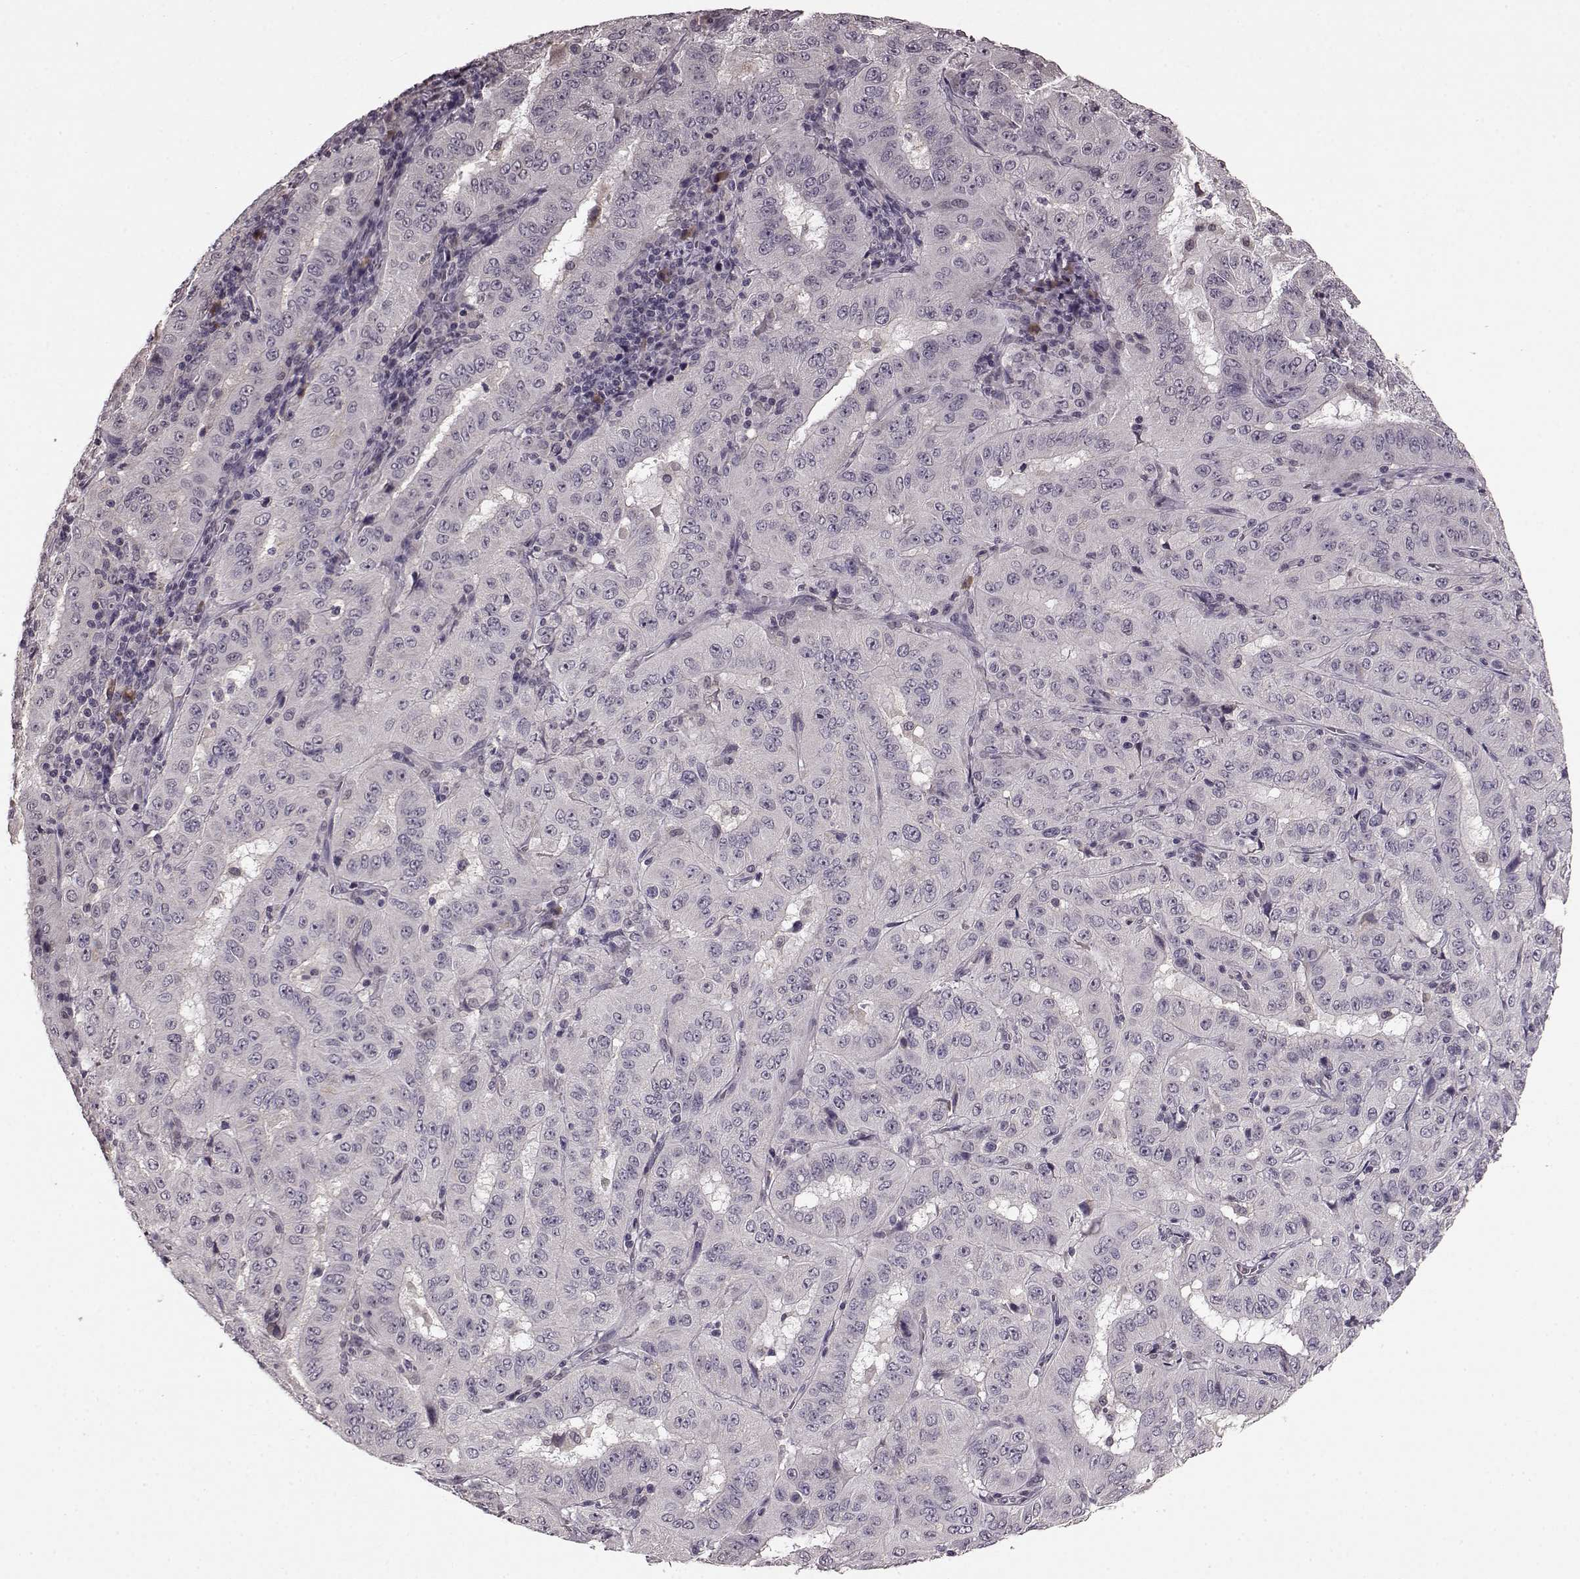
{"staining": {"intensity": "negative", "quantity": "none", "location": "none"}, "tissue": "pancreatic cancer", "cell_type": "Tumor cells", "image_type": "cancer", "snomed": [{"axis": "morphology", "description": "Adenocarcinoma, NOS"}, {"axis": "topography", "description": "Pancreas"}], "caption": "Tumor cells are negative for protein expression in human pancreatic adenocarcinoma.", "gene": "NRL", "patient": {"sex": "male", "age": 63}}